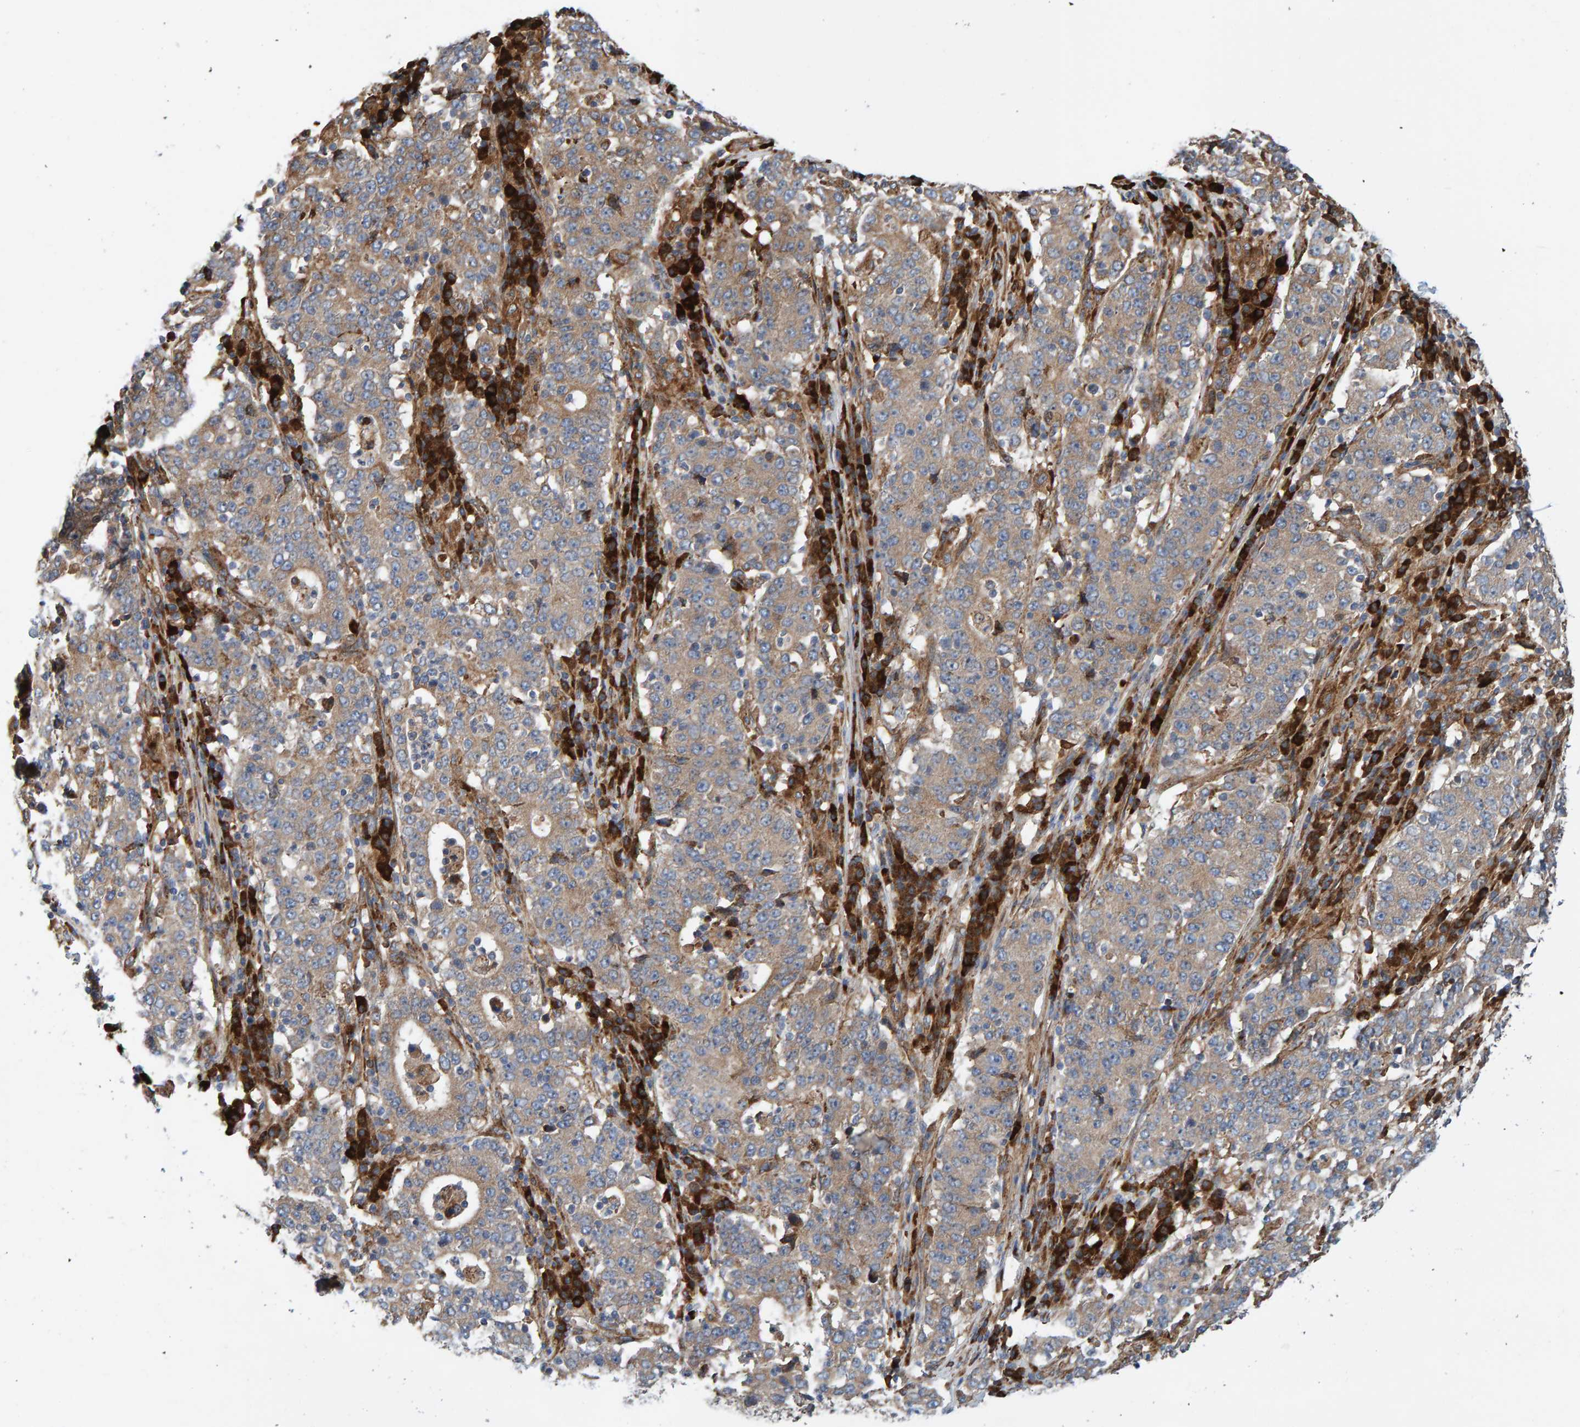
{"staining": {"intensity": "weak", "quantity": ">75%", "location": "cytoplasmic/membranous"}, "tissue": "stomach cancer", "cell_type": "Tumor cells", "image_type": "cancer", "snomed": [{"axis": "morphology", "description": "Adenocarcinoma, NOS"}, {"axis": "topography", "description": "Stomach"}], "caption": "Weak cytoplasmic/membranous staining is identified in approximately >75% of tumor cells in stomach cancer. (brown staining indicates protein expression, while blue staining denotes nuclei).", "gene": "KIAA0753", "patient": {"sex": "male", "age": 59}}